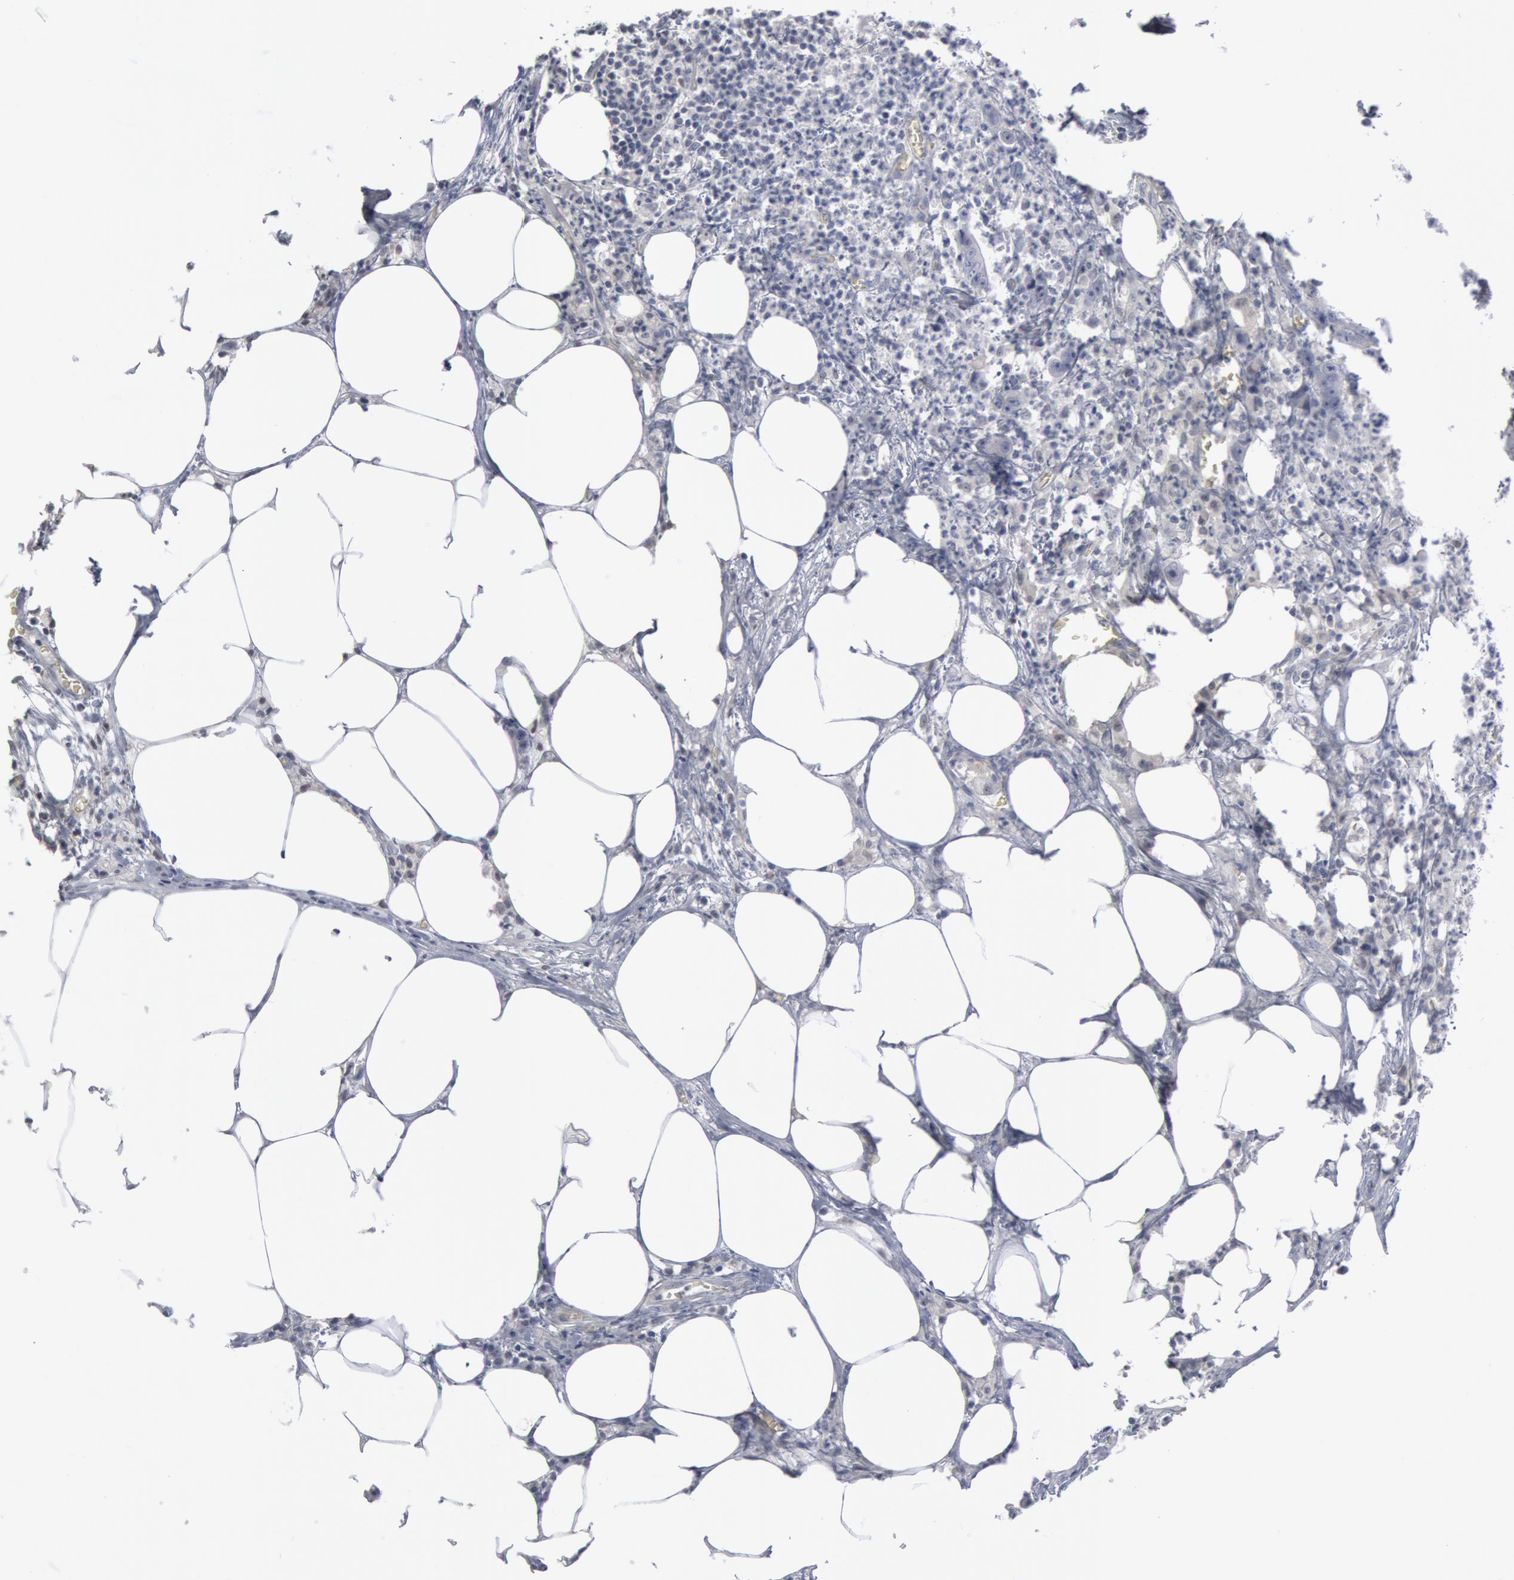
{"staining": {"intensity": "negative", "quantity": "none", "location": "none"}, "tissue": "colorectal cancer", "cell_type": "Tumor cells", "image_type": "cancer", "snomed": [{"axis": "morphology", "description": "Adenocarcinoma, NOS"}, {"axis": "topography", "description": "Colon"}], "caption": "Immunohistochemistry (IHC) histopathology image of neoplastic tissue: colorectal cancer (adenocarcinoma) stained with DAB (3,3'-diaminobenzidine) exhibits no significant protein positivity in tumor cells.", "gene": "DMC1", "patient": {"sex": "male", "age": 55}}